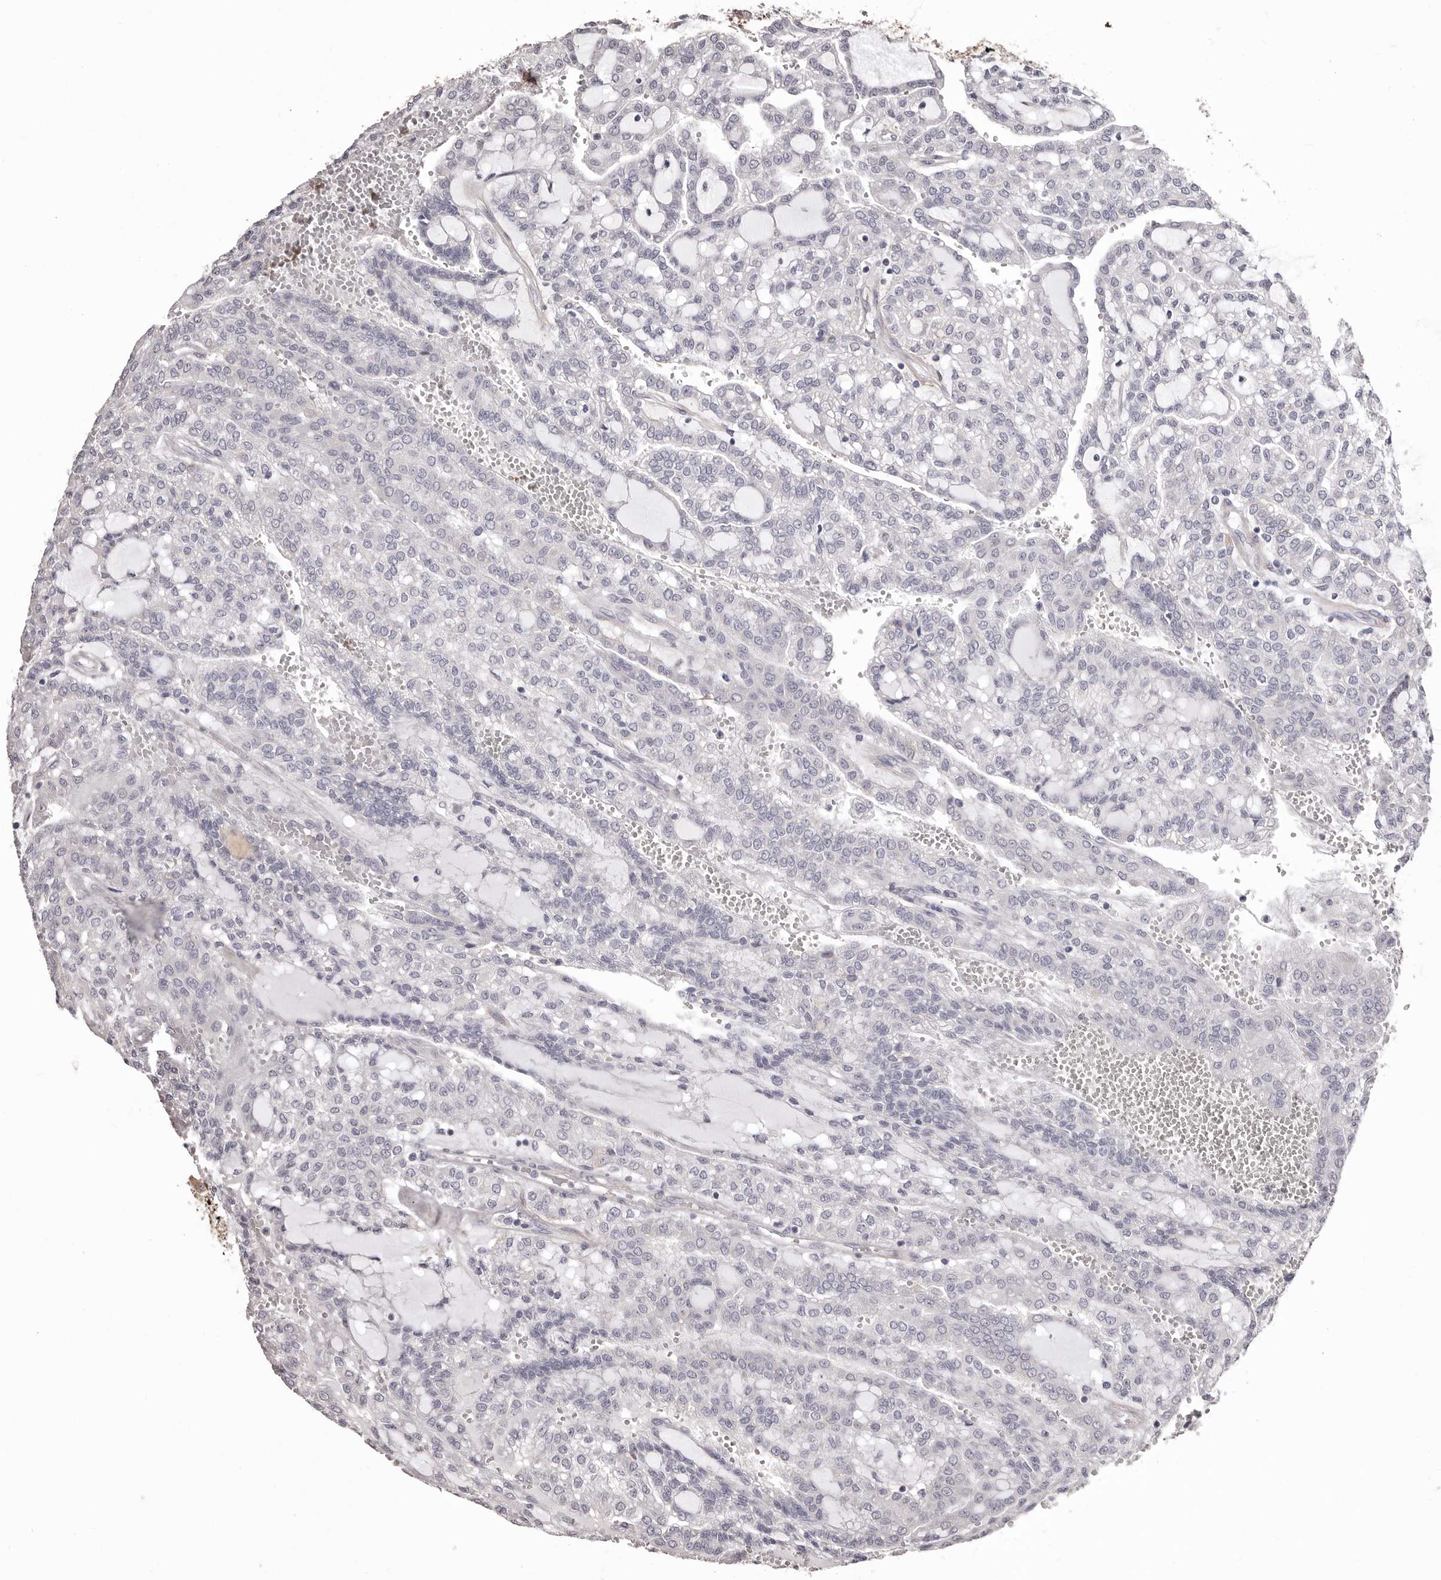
{"staining": {"intensity": "negative", "quantity": "none", "location": "none"}, "tissue": "renal cancer", "cell_type": "Tumor cells", "image_type": "cancer", "snomed": [{"axis": "morphology", "description": "Adenocarcinoma, NOS"}, {"axis": "topography", "description": "Kidney"}], "caption": "Micrograph shows no protein positivity in tumor cells of renal cancer tissue.", "gene": "COL6A1", "patient": {"sex": "male", "age": 63}}